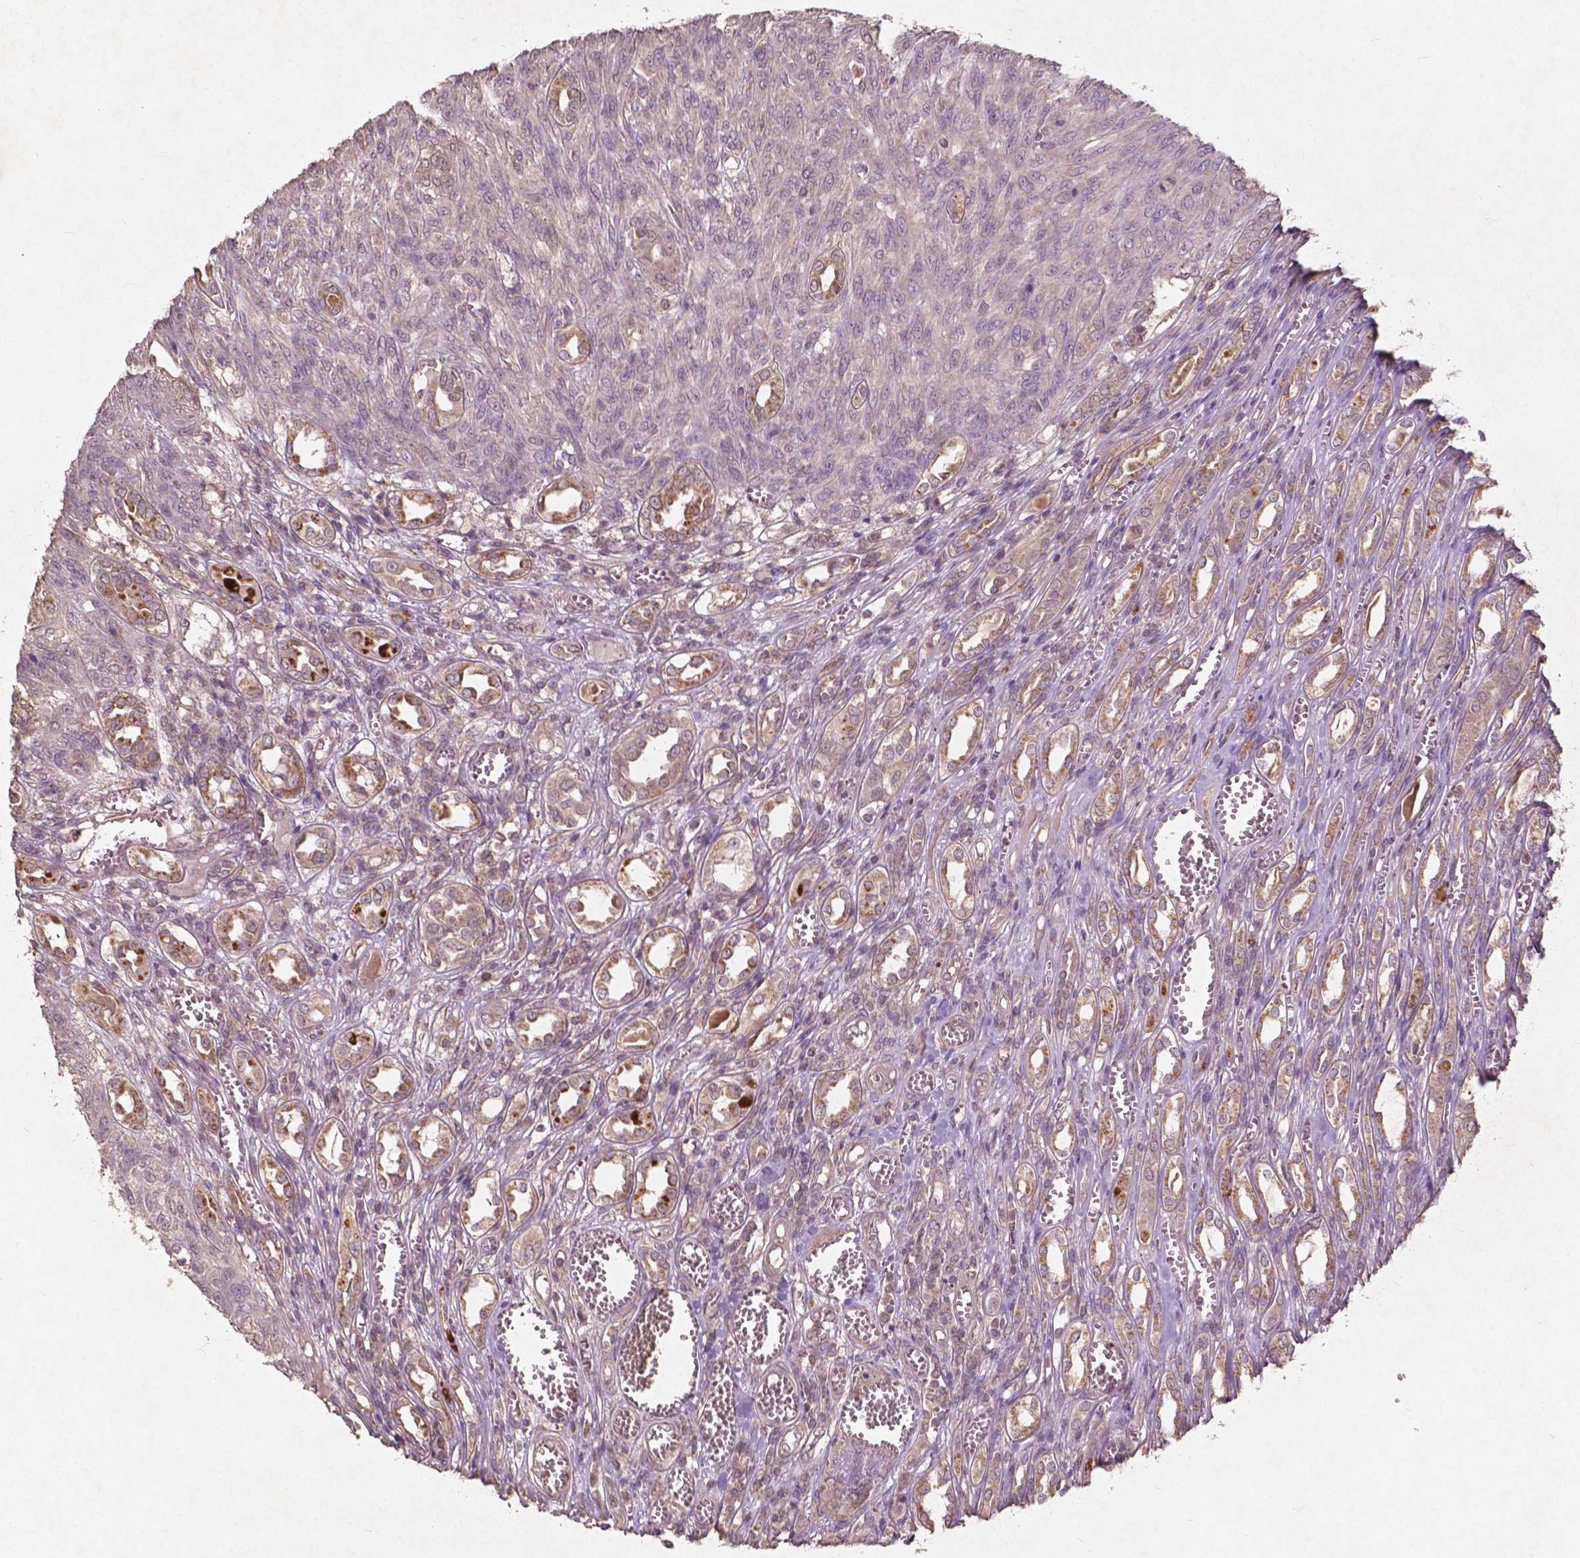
{"staining": {"intensity": "weak", "quantity": "25%-75%", "location": "cytoplasmic/membranous"}, "tissue": "renal cancer", "cell_type": "Tumor cells", "image_type": "cancer", "snomed": [{"axis": "morphology", "description": "Adenocarcinoma, NOS"}, {"axis": "topography", "description": "Kidney"}], "caption": "Renal cancer (adenocarcinoma) was stained to show a protein in brown. There is low levels of weak cytoplasmic/membranous expression in approximately 25%-75% of tumor cells.", "gene": "ST6GALNAC5", "patient": {"sex": "male", "age": 58}}